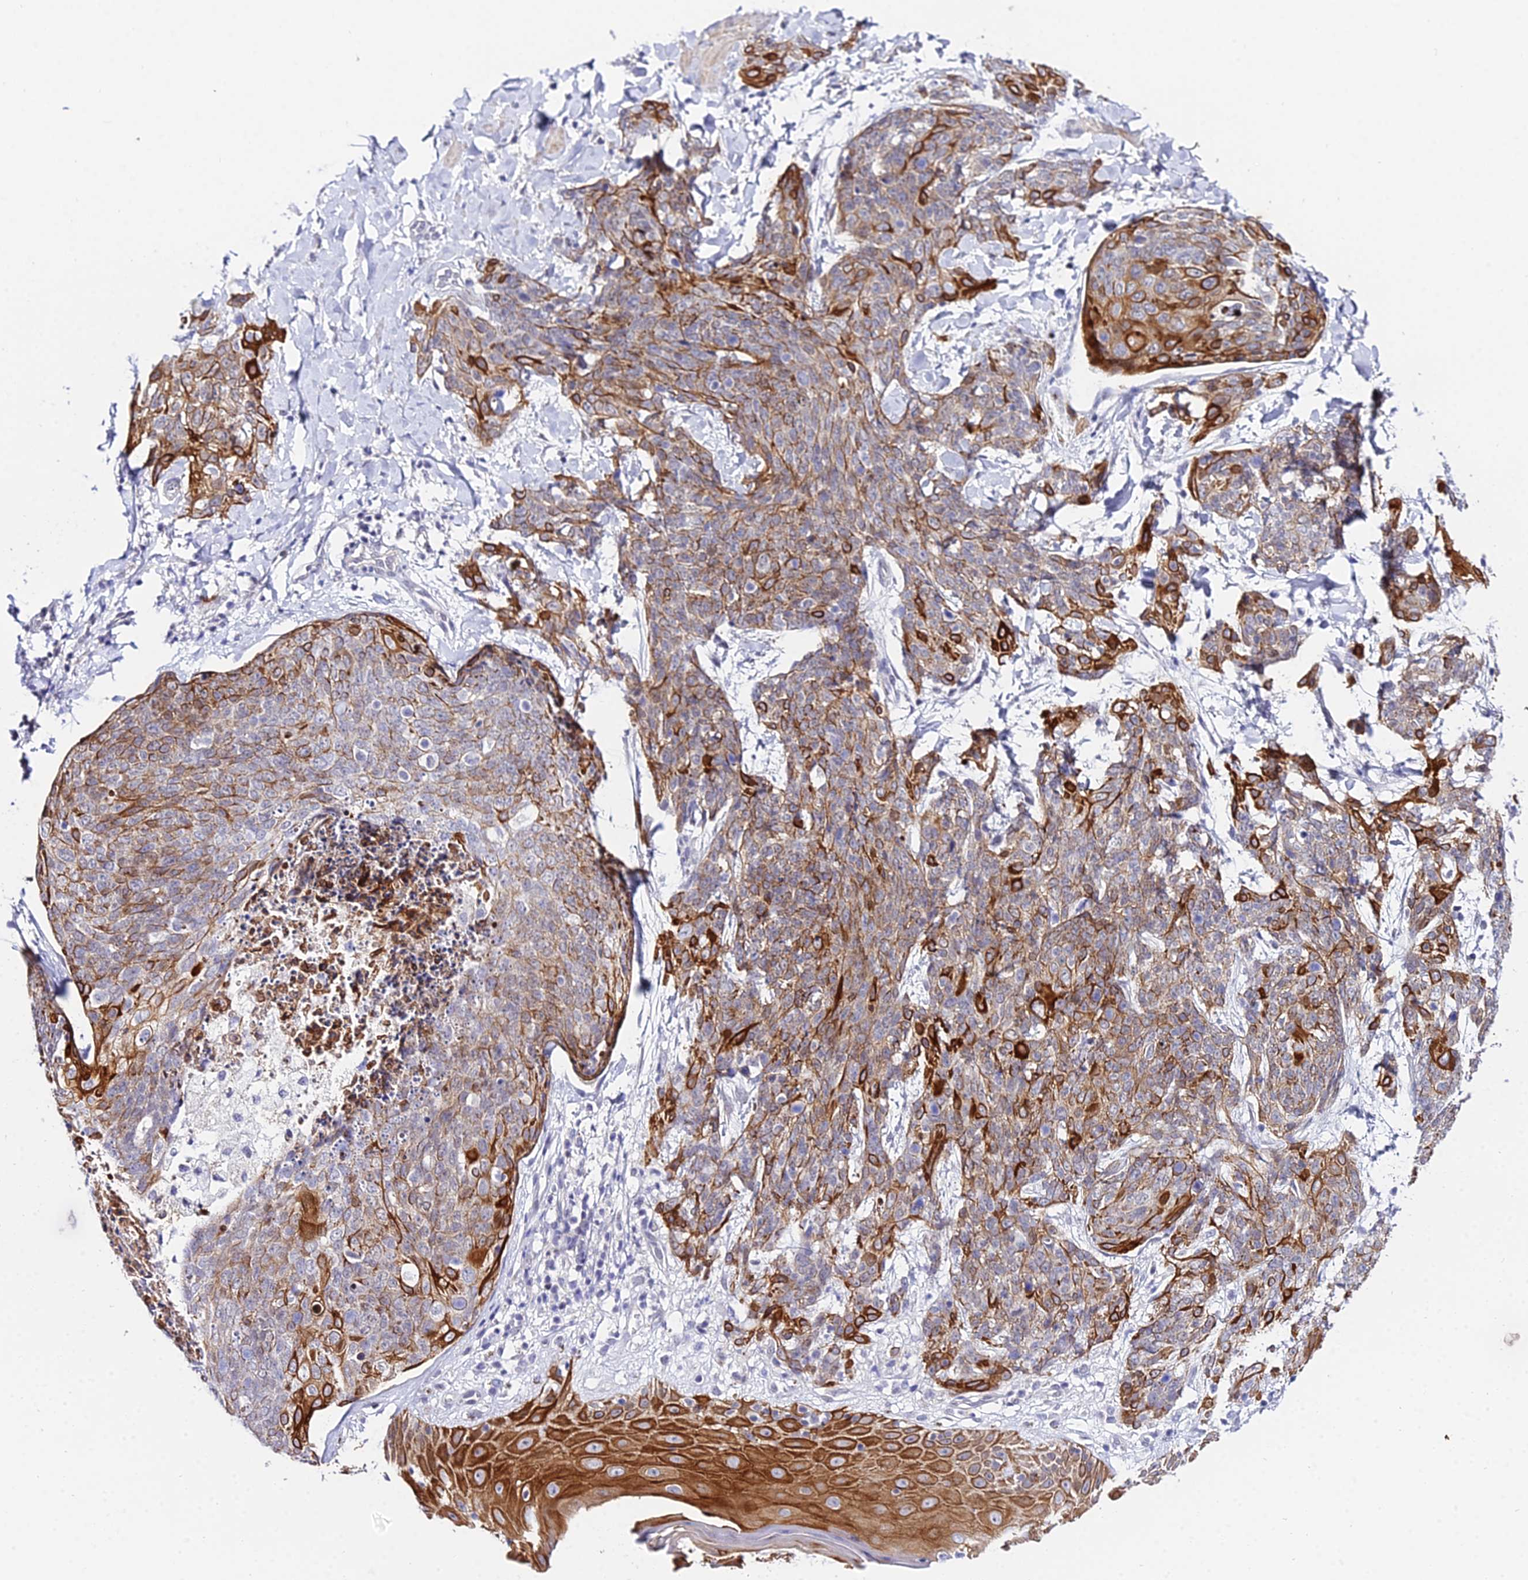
{"staining": {"intensity": "strong", "quantity": "25%-75%", "location": "cytoplasmic/membranous"}, "tissue": "skin cancer", "cell_type": "Tumor cells", "image_type": "cancer", "snomed": [{"axis": "morphology", "description": "Squamous cell carcinoma, NOS"}, {"axis": "topography", "description": "Skin"}, {"axis": "topography", "description": "Vulva"}], "caption": "The immunohistochemical stain shows strong cytoplasmic/membranous staining in tumor cells of skin cancer (squamous cell carcinoma) tissue.", "gene": "ZNF628", "patient": {"sex": "female", "age": 85}}